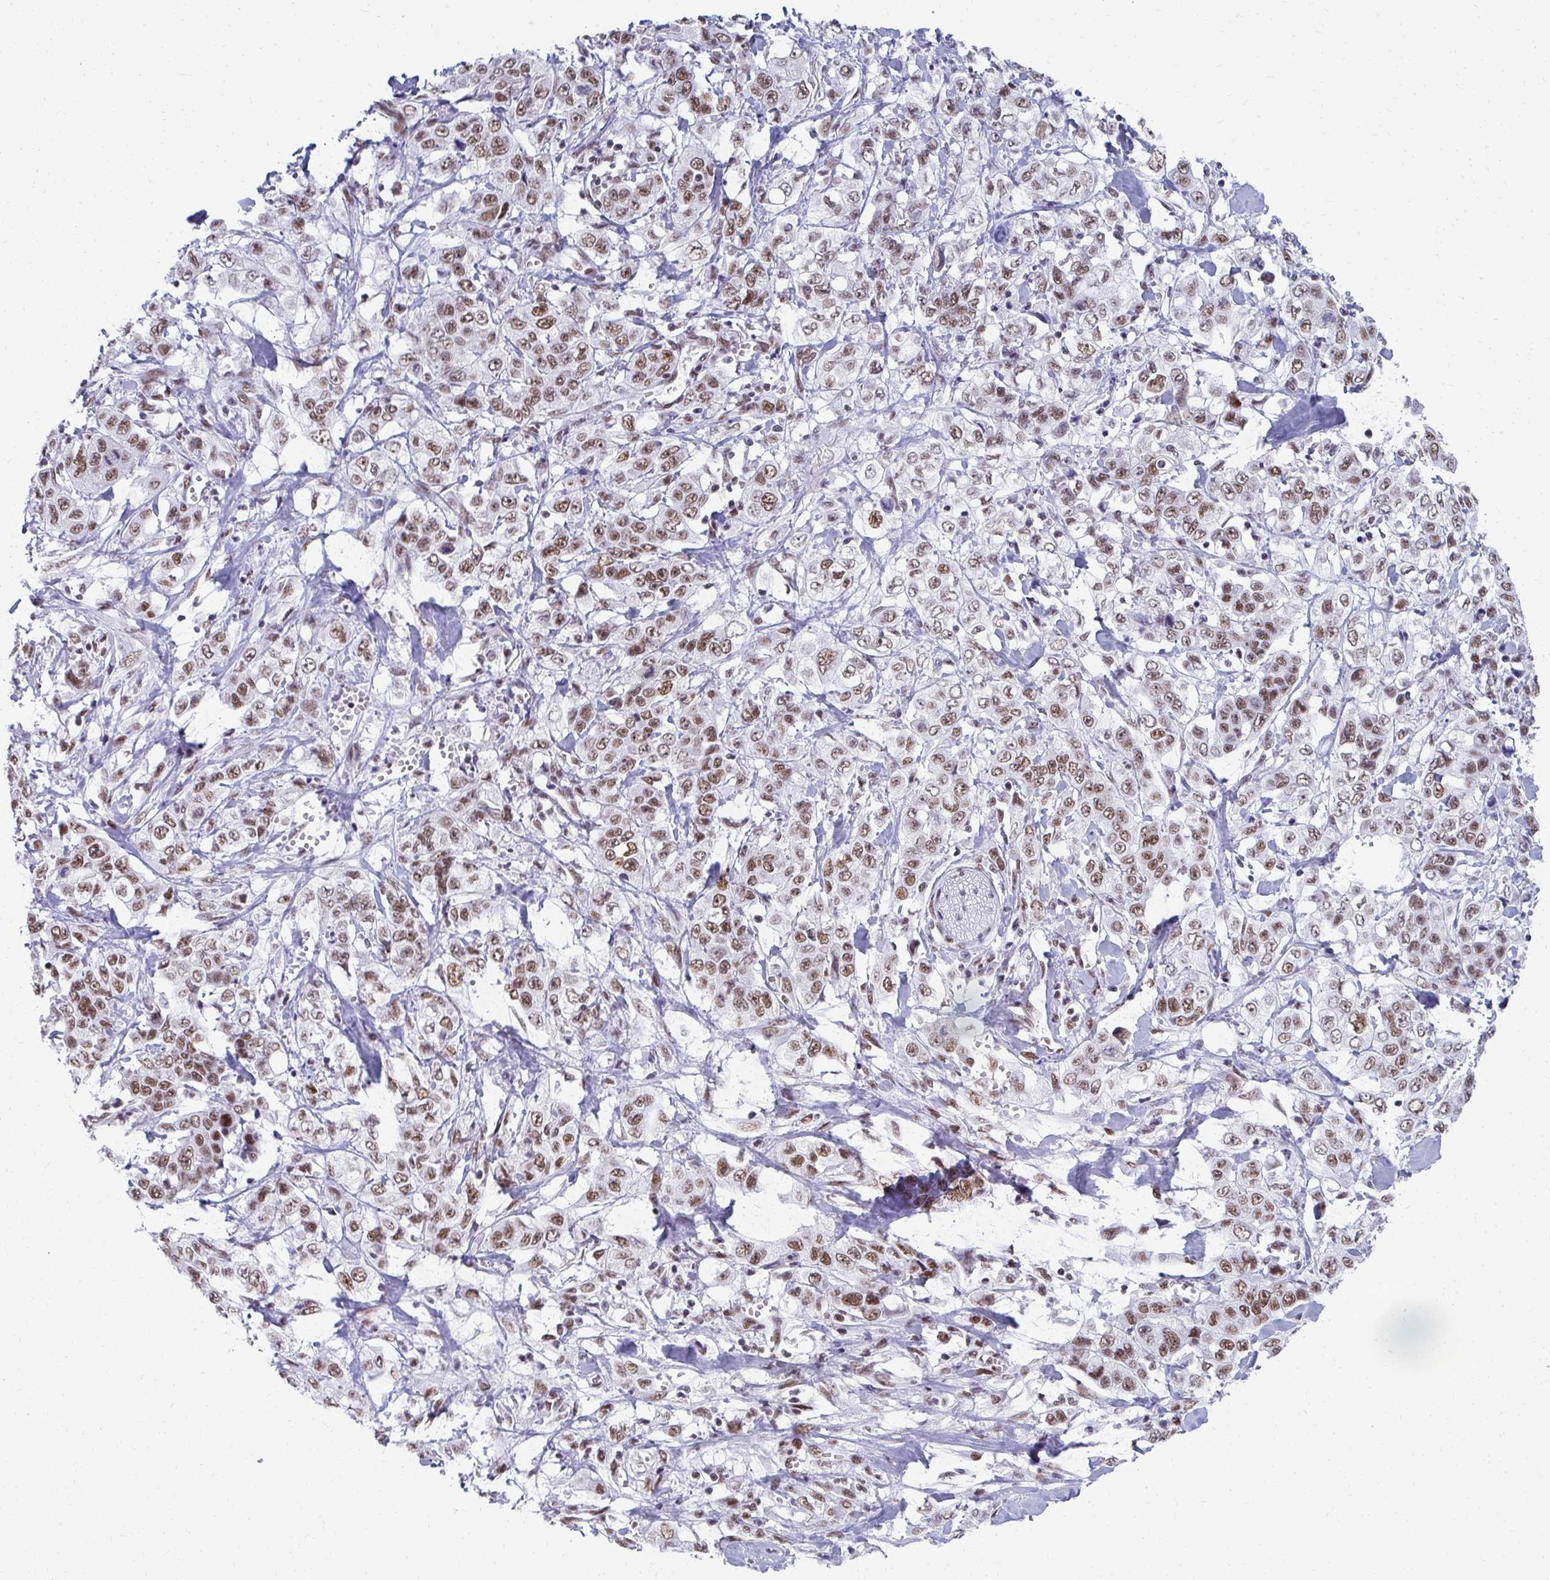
{"staining": {"intensity": "moderate", "quantity": ">75%", "location": "nuclear"}, "tissue": "stomach cancer", "cell_type": "Tumor cells", "image_type": "cancer", "snomed": [{"axis": "morphology", "description": "Adenocarcinoma, NOS"}, {"axis": "topography", "description": "Stomach, upper"}], "caption": "High-power microscopy captured an IHC photomicrograph of stomach adenocarcinoma, revealing moderate nuclear staining in about >75% of tumor cells.", "gene": "CREBBP", "patient": {"sex": "male", "age": 62}}